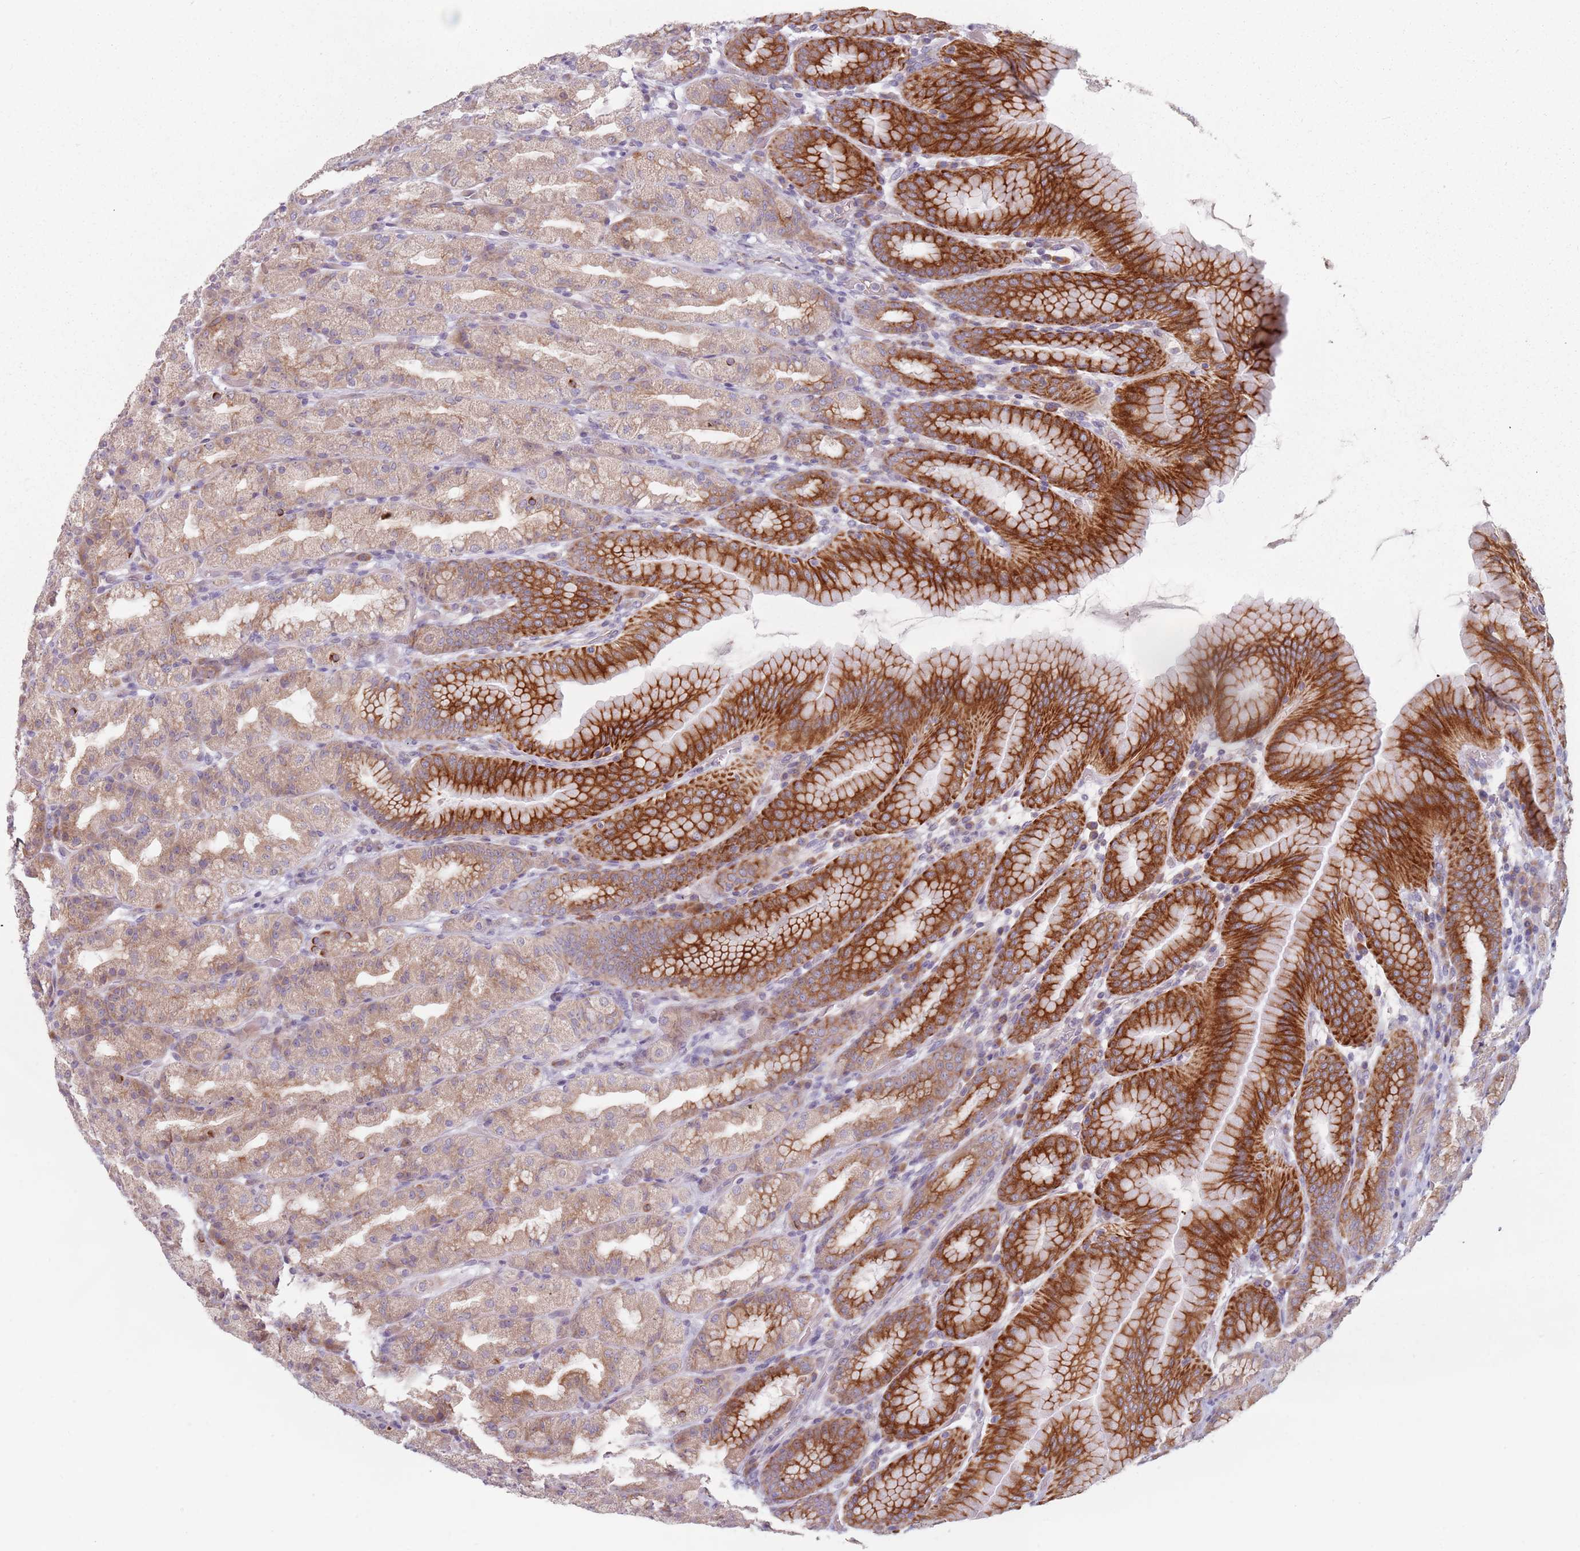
{"staining": {"intensity": "strong", "quantity": "25%-75%", "location": "cytoplasmic/membranous"}, "tissue": "stomach", "cell_type": "Glandular cells", "image_type": "normal", "snomed": [{"axis": "morphology", "description": "Normal tissue, NOS"}, {"axis": "topography", "description": "Stomach, upper"}], "caption": "A brown stain shows strong cytoplasmic/membranous positivity of a protein in glandular cells of unremarkable stomach.", "gene": "ADAL", "patient": {"sex": "male", "age": 68}}